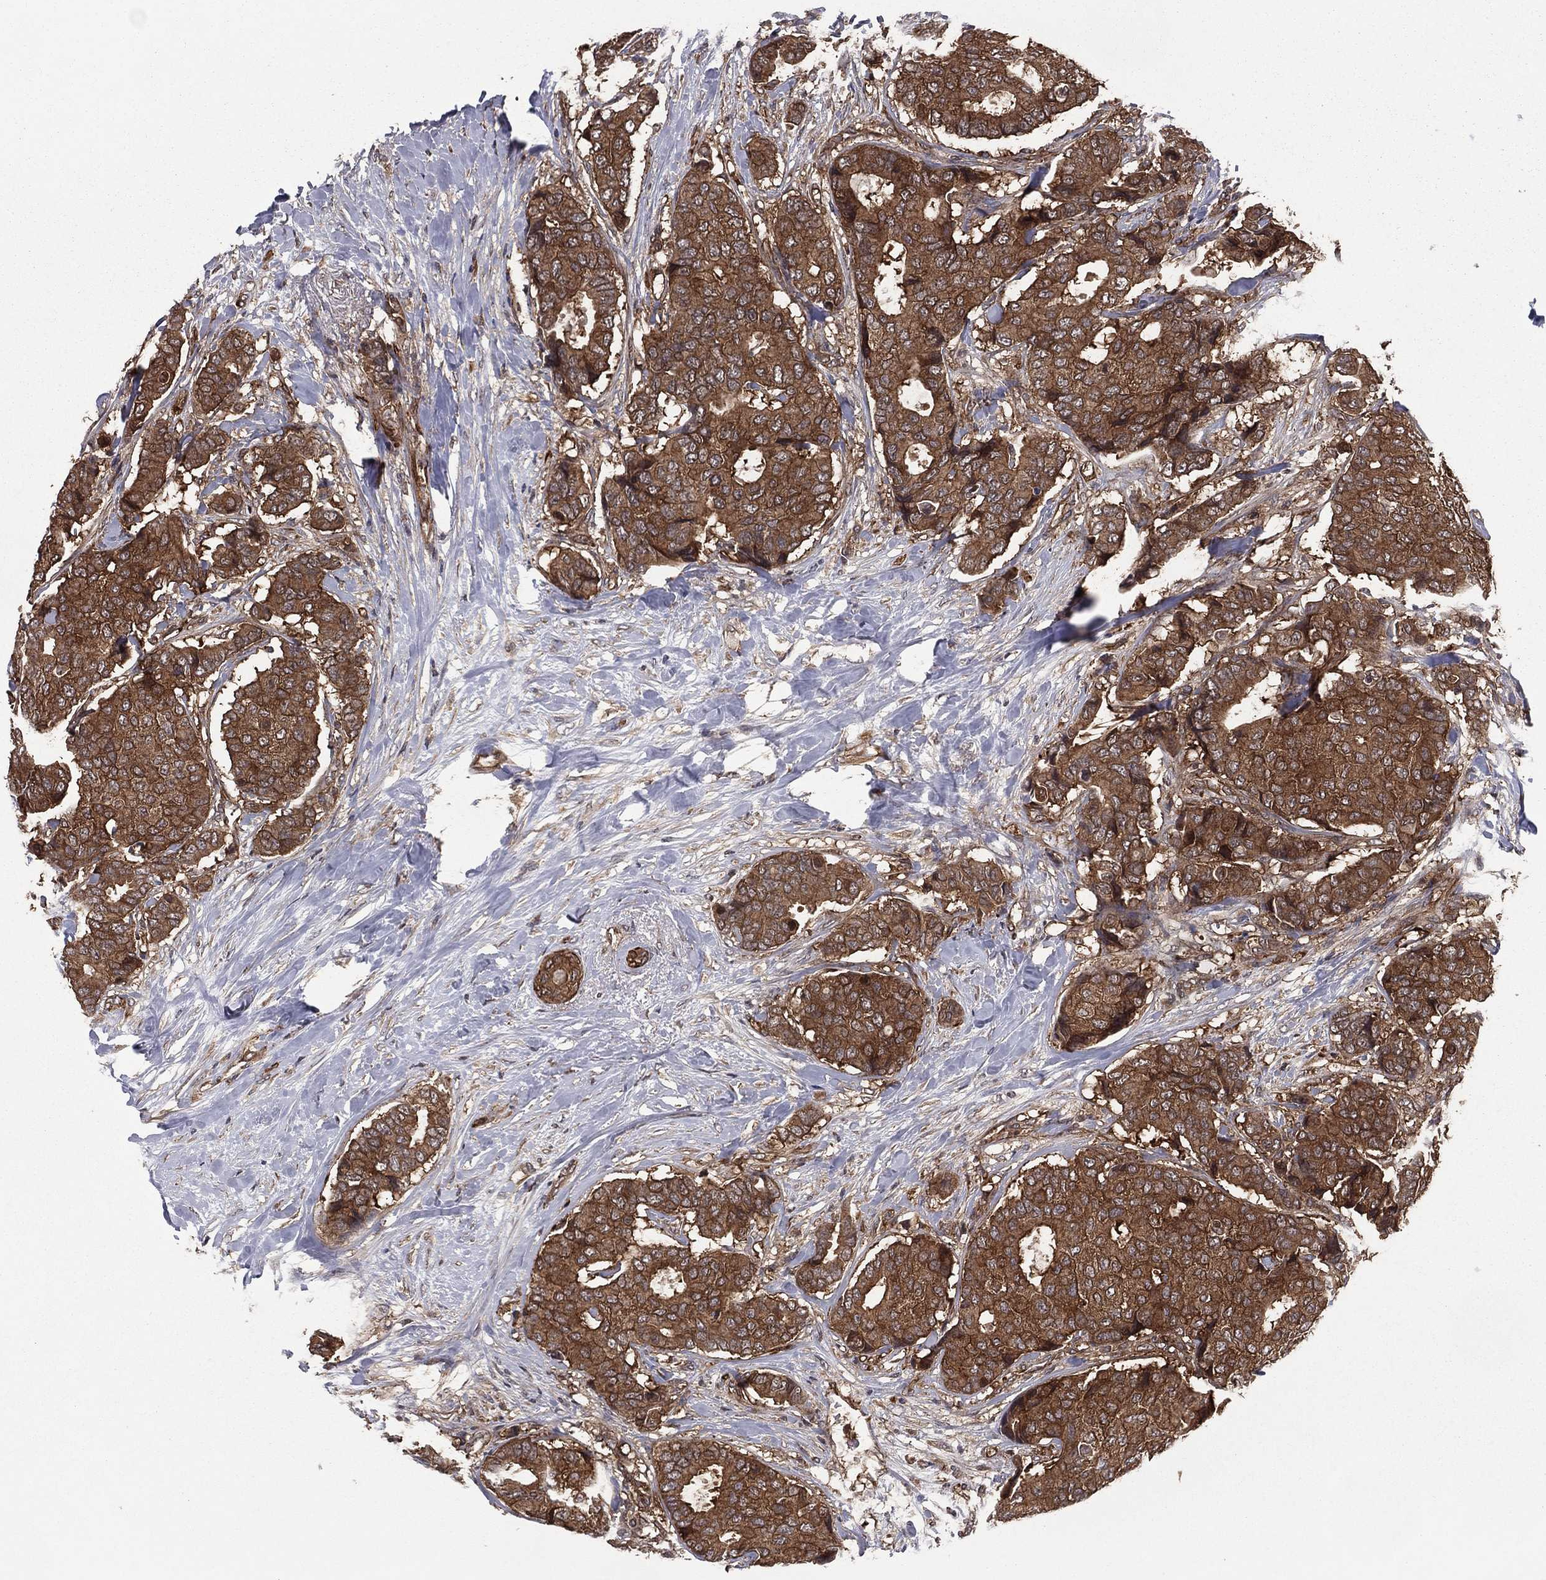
{"staining": {"intensity": "strong", "quantity": ">75%", "location": "cytoplasmic/membranous"}, "tissue": "breast cancer", "cell_type": "Tumor cells", "image_type": "cancer", "snomed": [{"axis": "morphology", "description": "Duct carcinoma"}, {"axis": "topography", "description": "Breast"}], "caption": "Human breast cancer stained with a brown dye shows strong cytoplasmic/membranous positive positivity in about >75% of tumor cells.", "gene": "CERT1", "patient": {"sex": "female", "age": 75}}